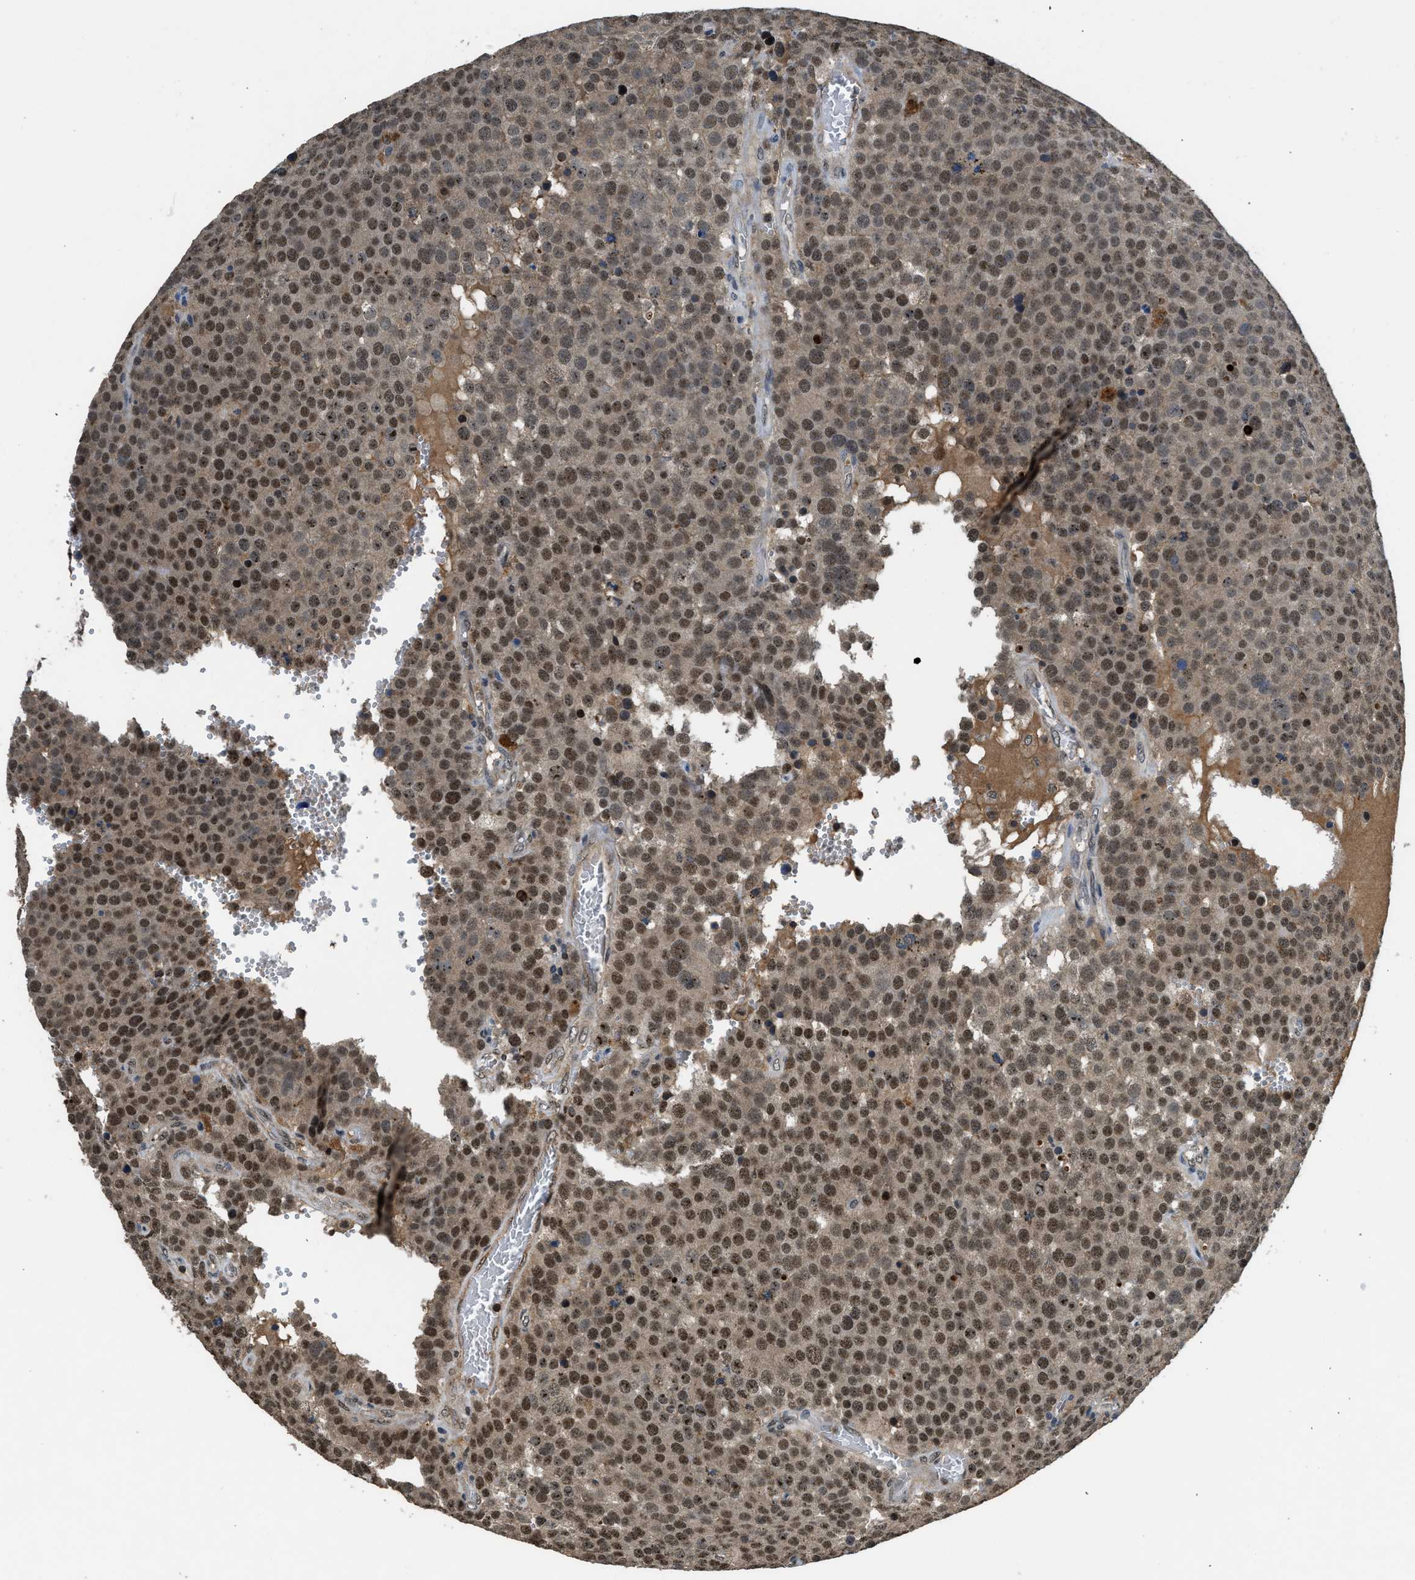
{"staining": {"intensity": "strong", "quantity": ">75%", "location": "nuclear"}, "tissue": "testis cancer", "cell_type": "Tumor cells", "image_type": "cancer", "snomed": [{"axis": "morphology", "description": "Normal tissue, NOS"}, {"axis": "morphology", "description": "Seminoma, NOS"}, {"axis": "topography", "description": "Testis"}], "caption": "Testis seminoma stained with a brown dye demonstrates strong nuclear positive expression in approximately >75% of tumor cells.", "gene": "SLC15A4", "patient": {"sex": "male", "age": 71}}